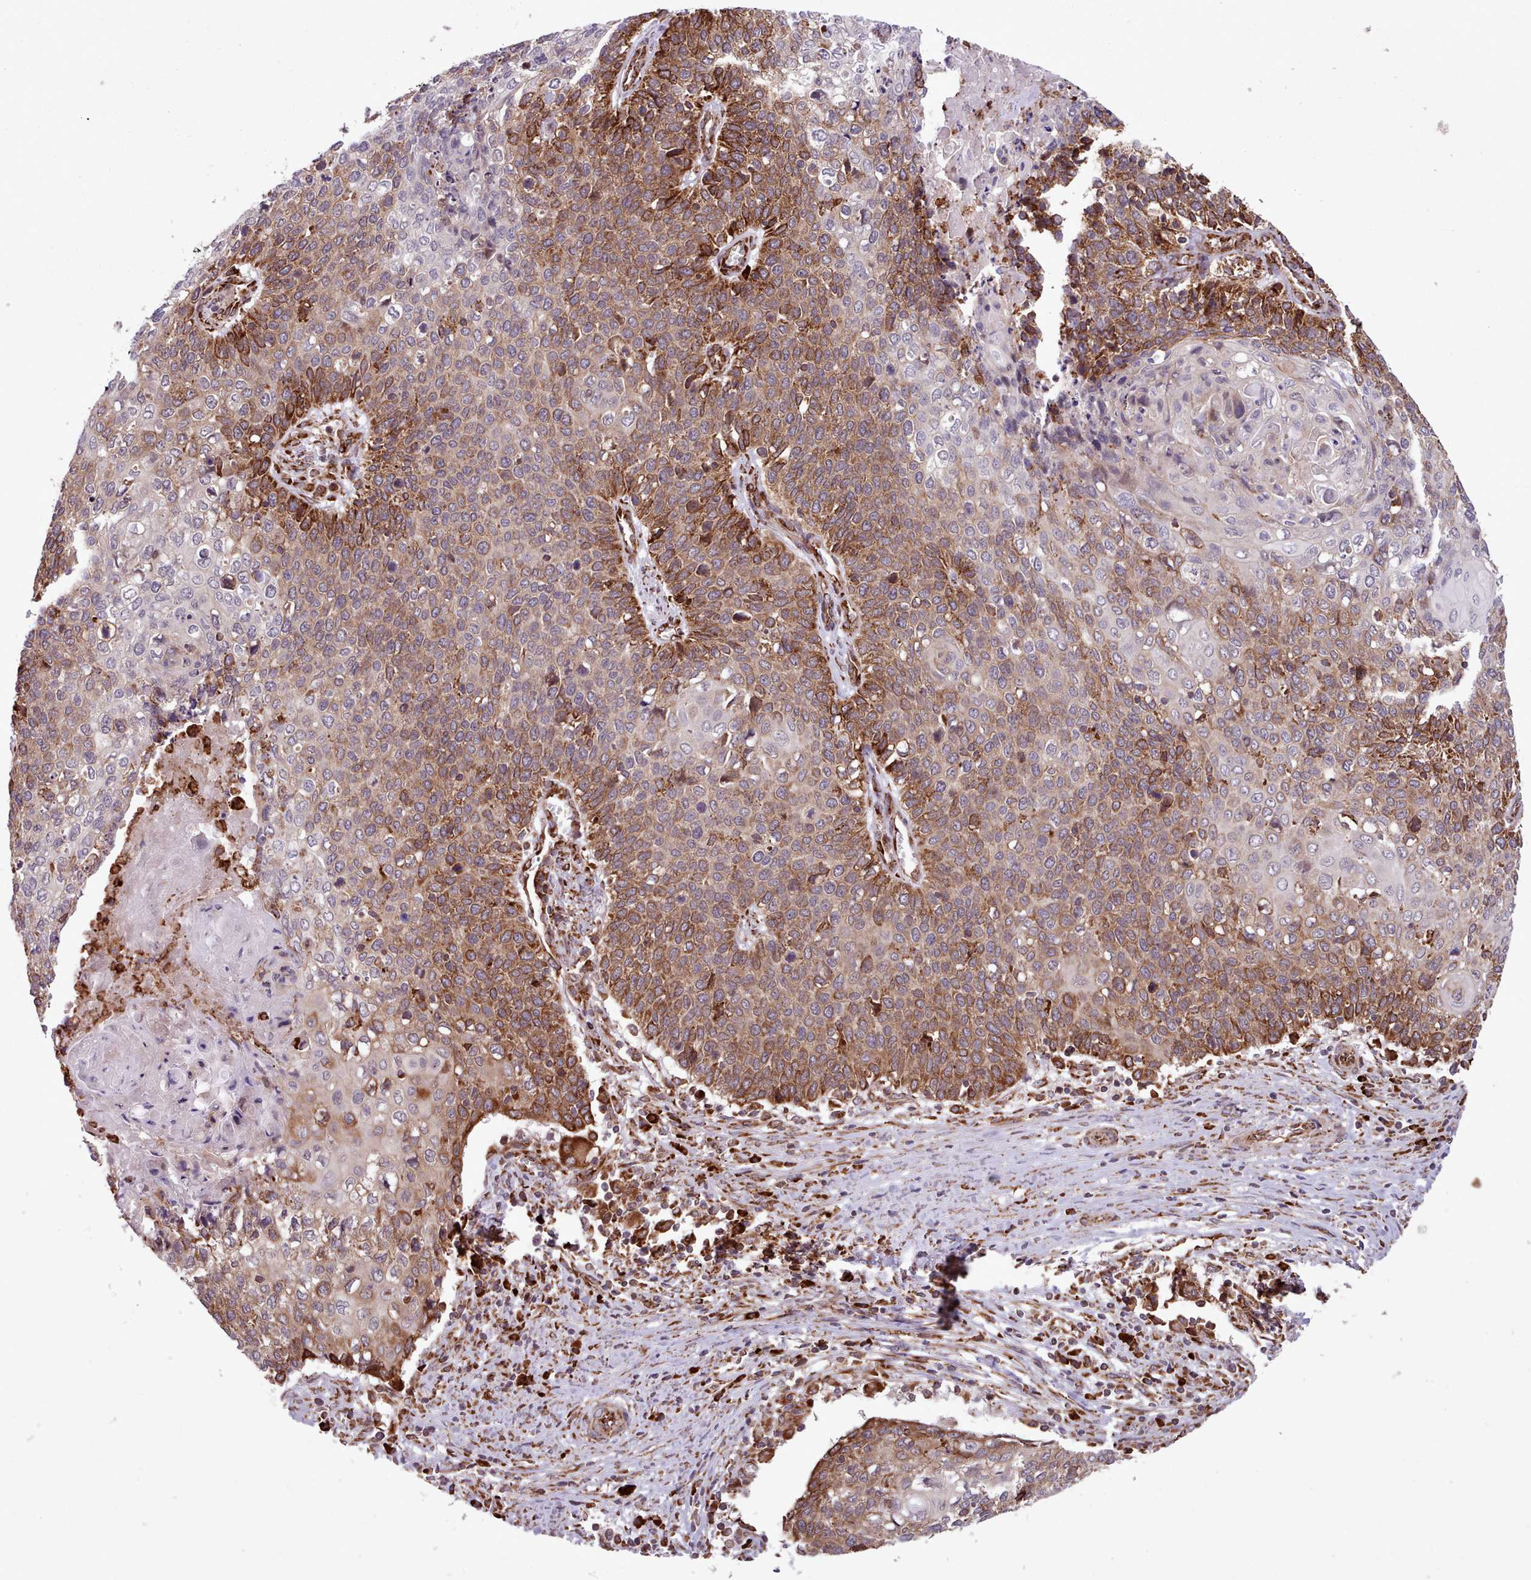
{"staining": {"intensity": "moderate", "quantity": "25%-75%", "location": "cytoplasmic/membranous"}, "tissue": "cervical cancer", "cell_type": "Tumor cells", "image_type": "cancer", "snomed": [{"axis": "morphology", "description": "Squamous cell carcinoma, NOS"}, {"axis": "topography", "description": "Cervix"}], "caption": "Human squamous cell carcinoma (cervical) stained with a protein marker displays moderate staining in tumor cells.", "gene": "TTLL3", "patient": {"sex": "female", "age": 39}}